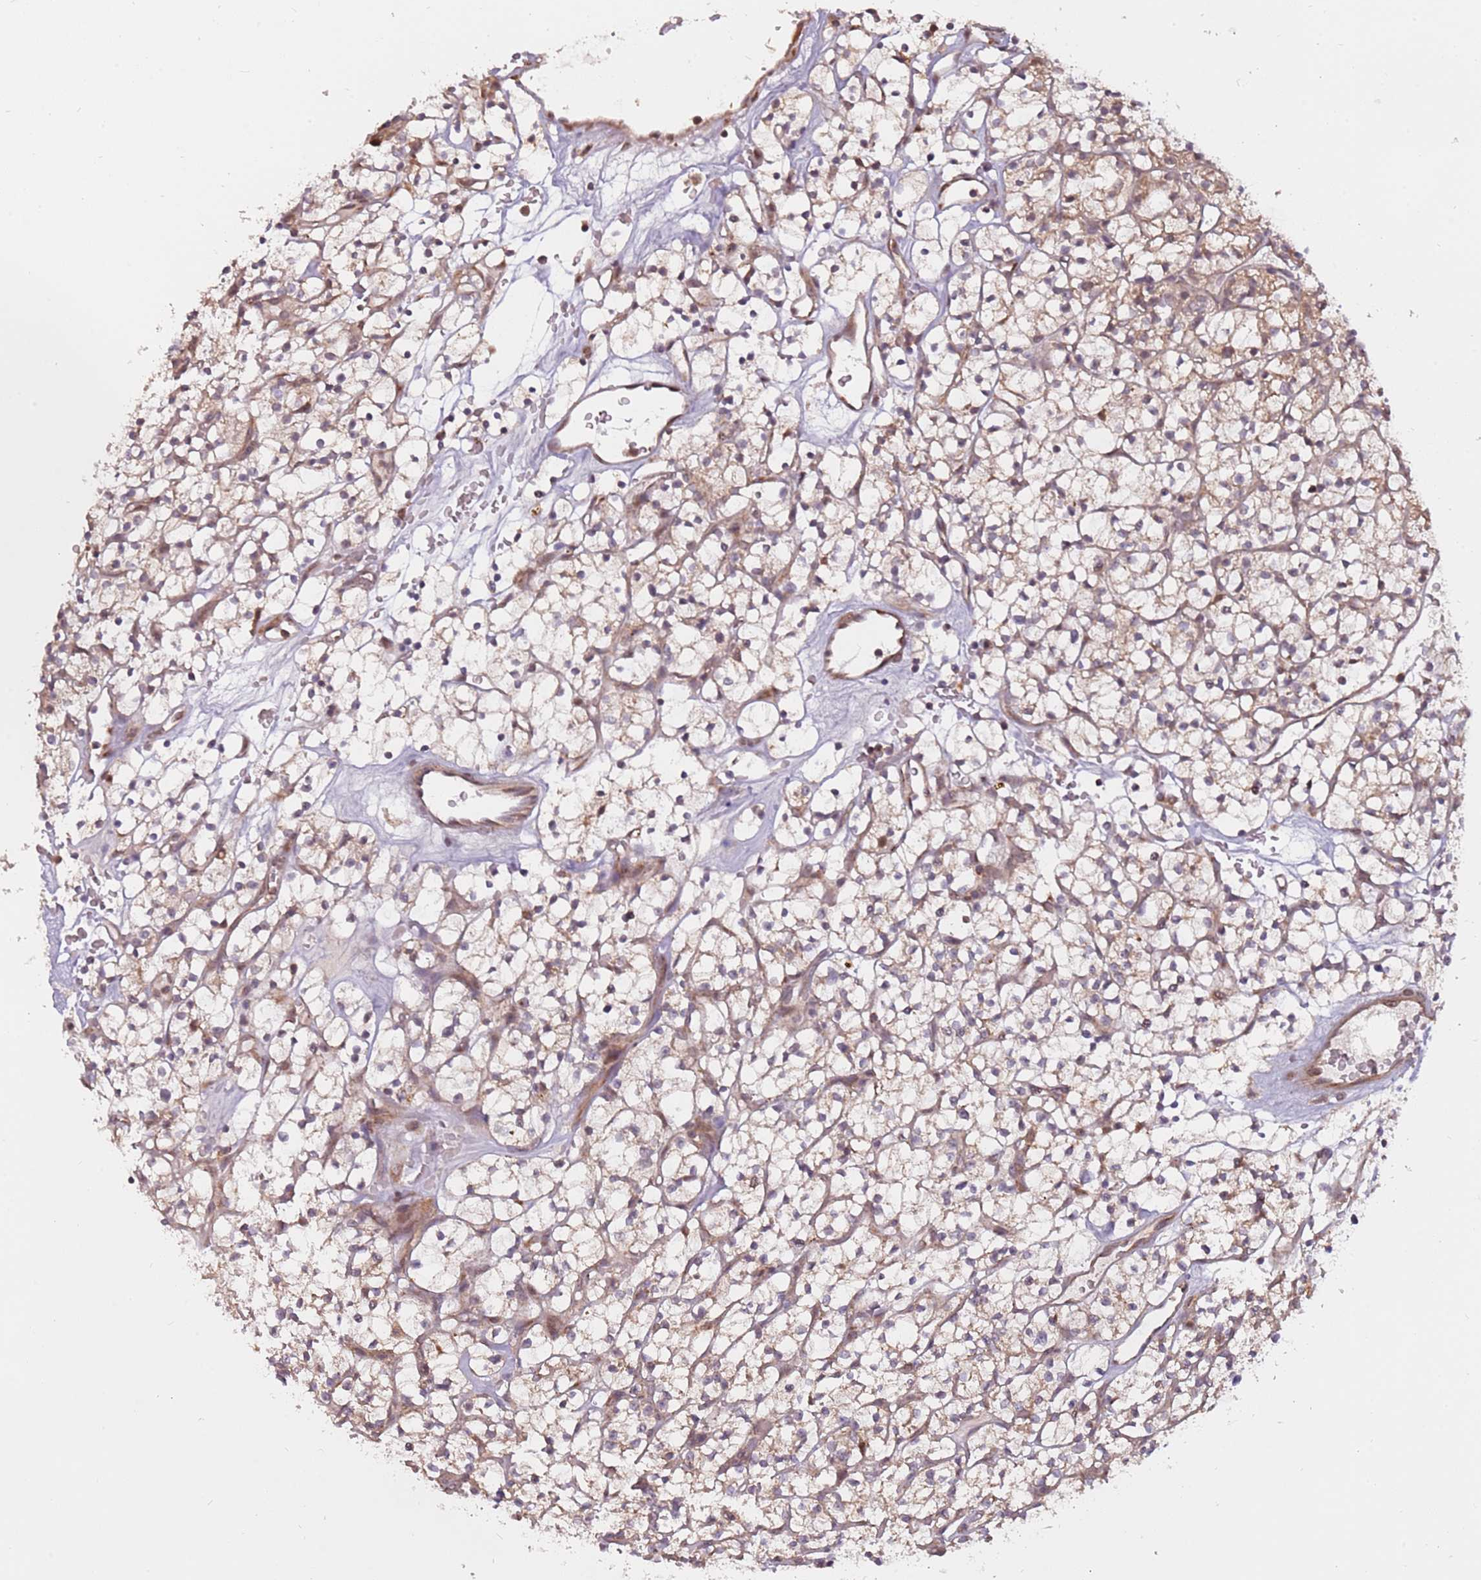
{"staining": {"intensity": "weak", "quantity": "25%-75%", "location": "cytoplasmic/membranous"}, "tissue": "renal cancer", "cell_type": "Tumor cells", "image_type": "cancer", "snomed": [{"axis": "morphology", "description": "Adenocarcinoma, NOS"}, {"axis": "topography", "description": "Kidney"}], "caption": "Immunohistochemistry of human adenocarcinoma (renal) demonstrates low levels of weak cytoplasmic/membranous positivity in approximately 25%-75% of tumor cells. The protein is stained brown, and the nuclei are stained in blue (DAB IHC with brightfield microscopy, high magnification).", "gene": "RNF181", "patient": {"sex": "female", "age": 64}}